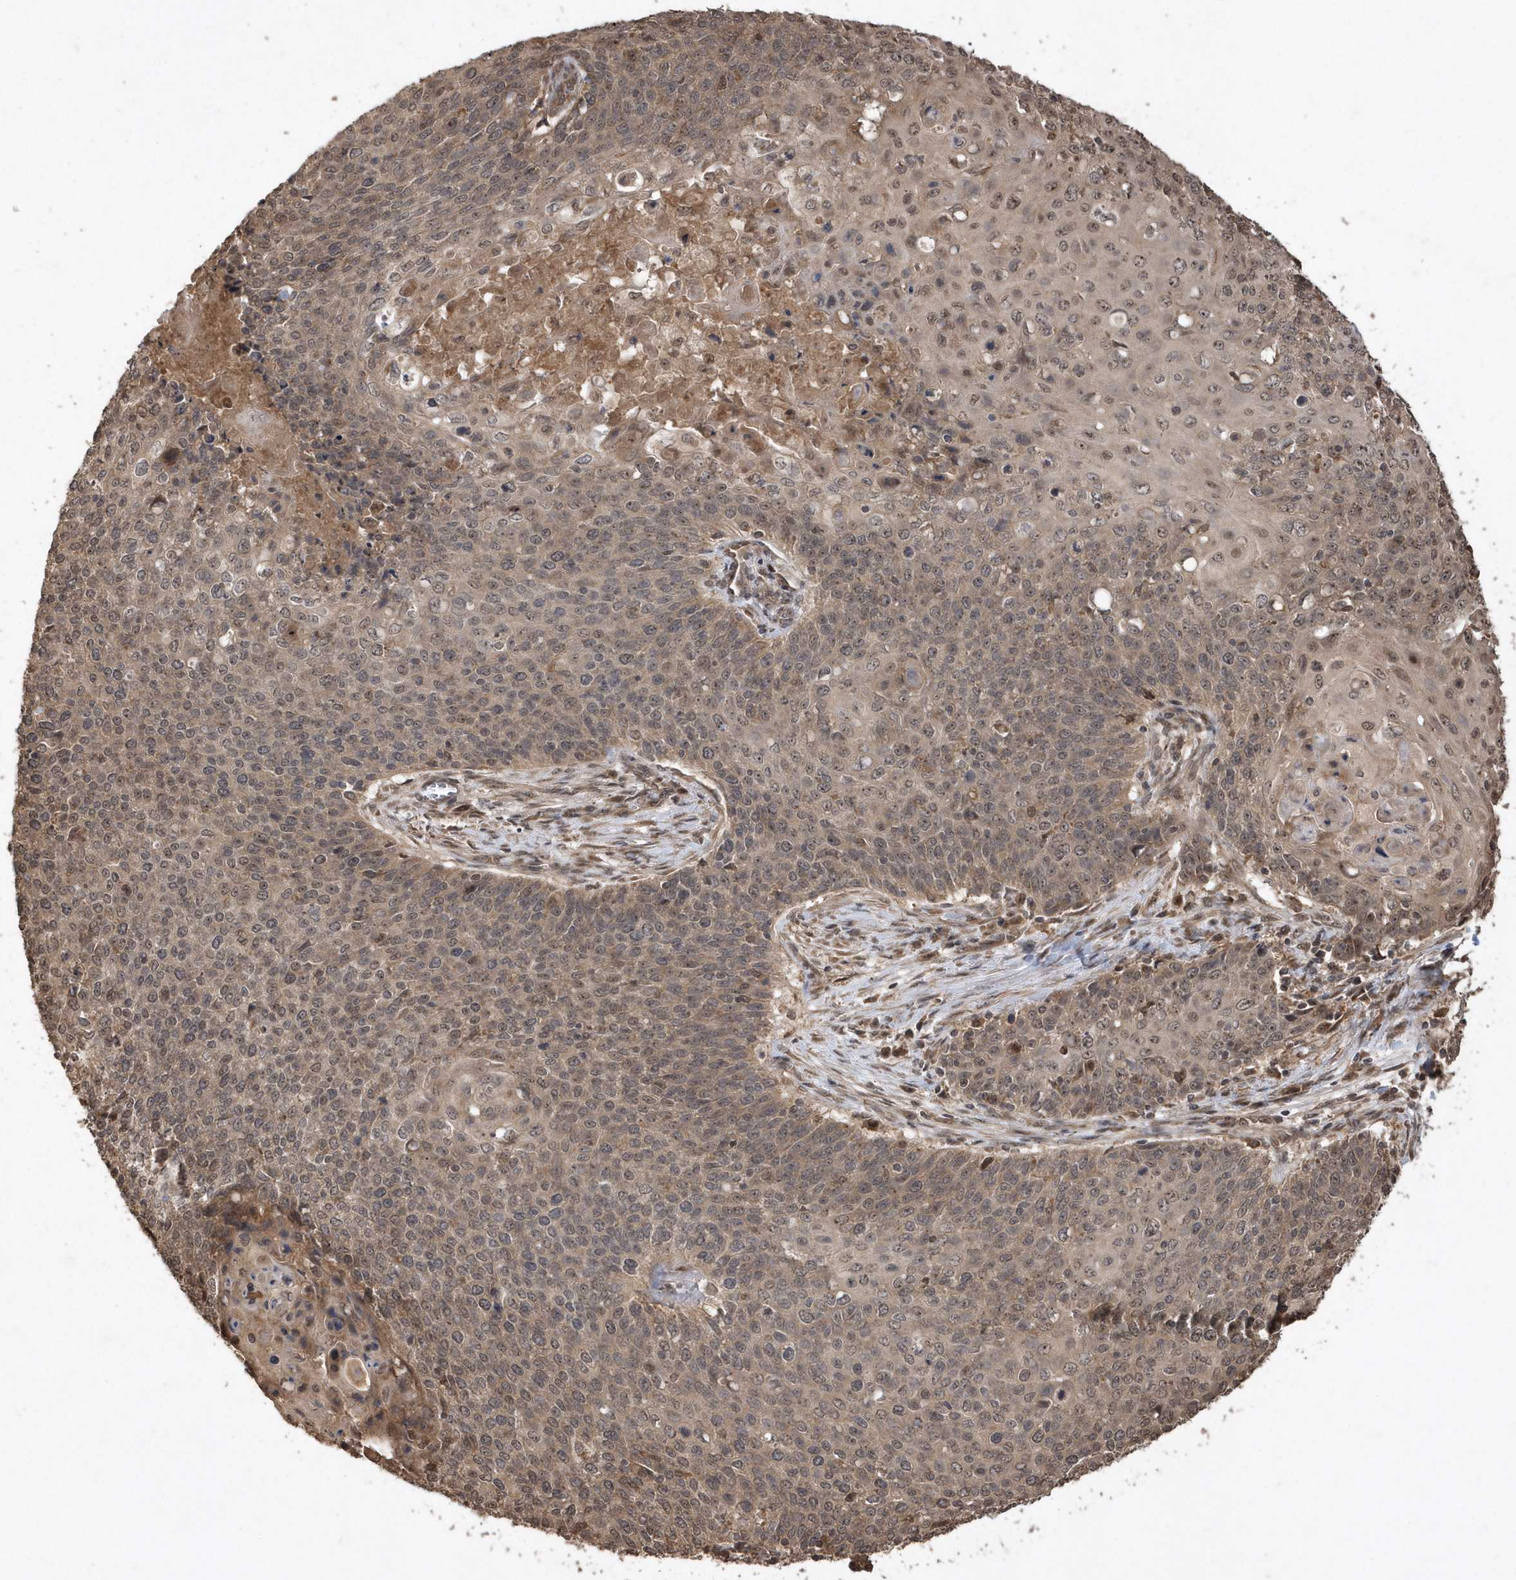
{"staining": {"intensity": "weak", "quantity": ">75%", "location": "cytoplasmic/membranous,nuclear"}, "tissue": "cervical cancer", "cell_type": "Tumor cells", "image_type": "cancer", "snomed": [{"axis": "morphology", "description": "Squamous cell carcinoma, NOS"}, {"axis": "topography", "description": "Cervix"}], "caption": "Immunohistochemistry staining of cervical cancer (squamous cell carcinoma), which exhibits low levels of weak cytoplasmic/membranous and nuclear expression in approximately >75% of tumor cells indicating weak cytoplasmic/membranous and nuclear protein positivity. The staining was performed using DAB (brown) for protein detection and nuclei were counterstained in hematoxylin (blue).", "gene": "WASHC5", "patient": {"sex": "female", "age": 39}}